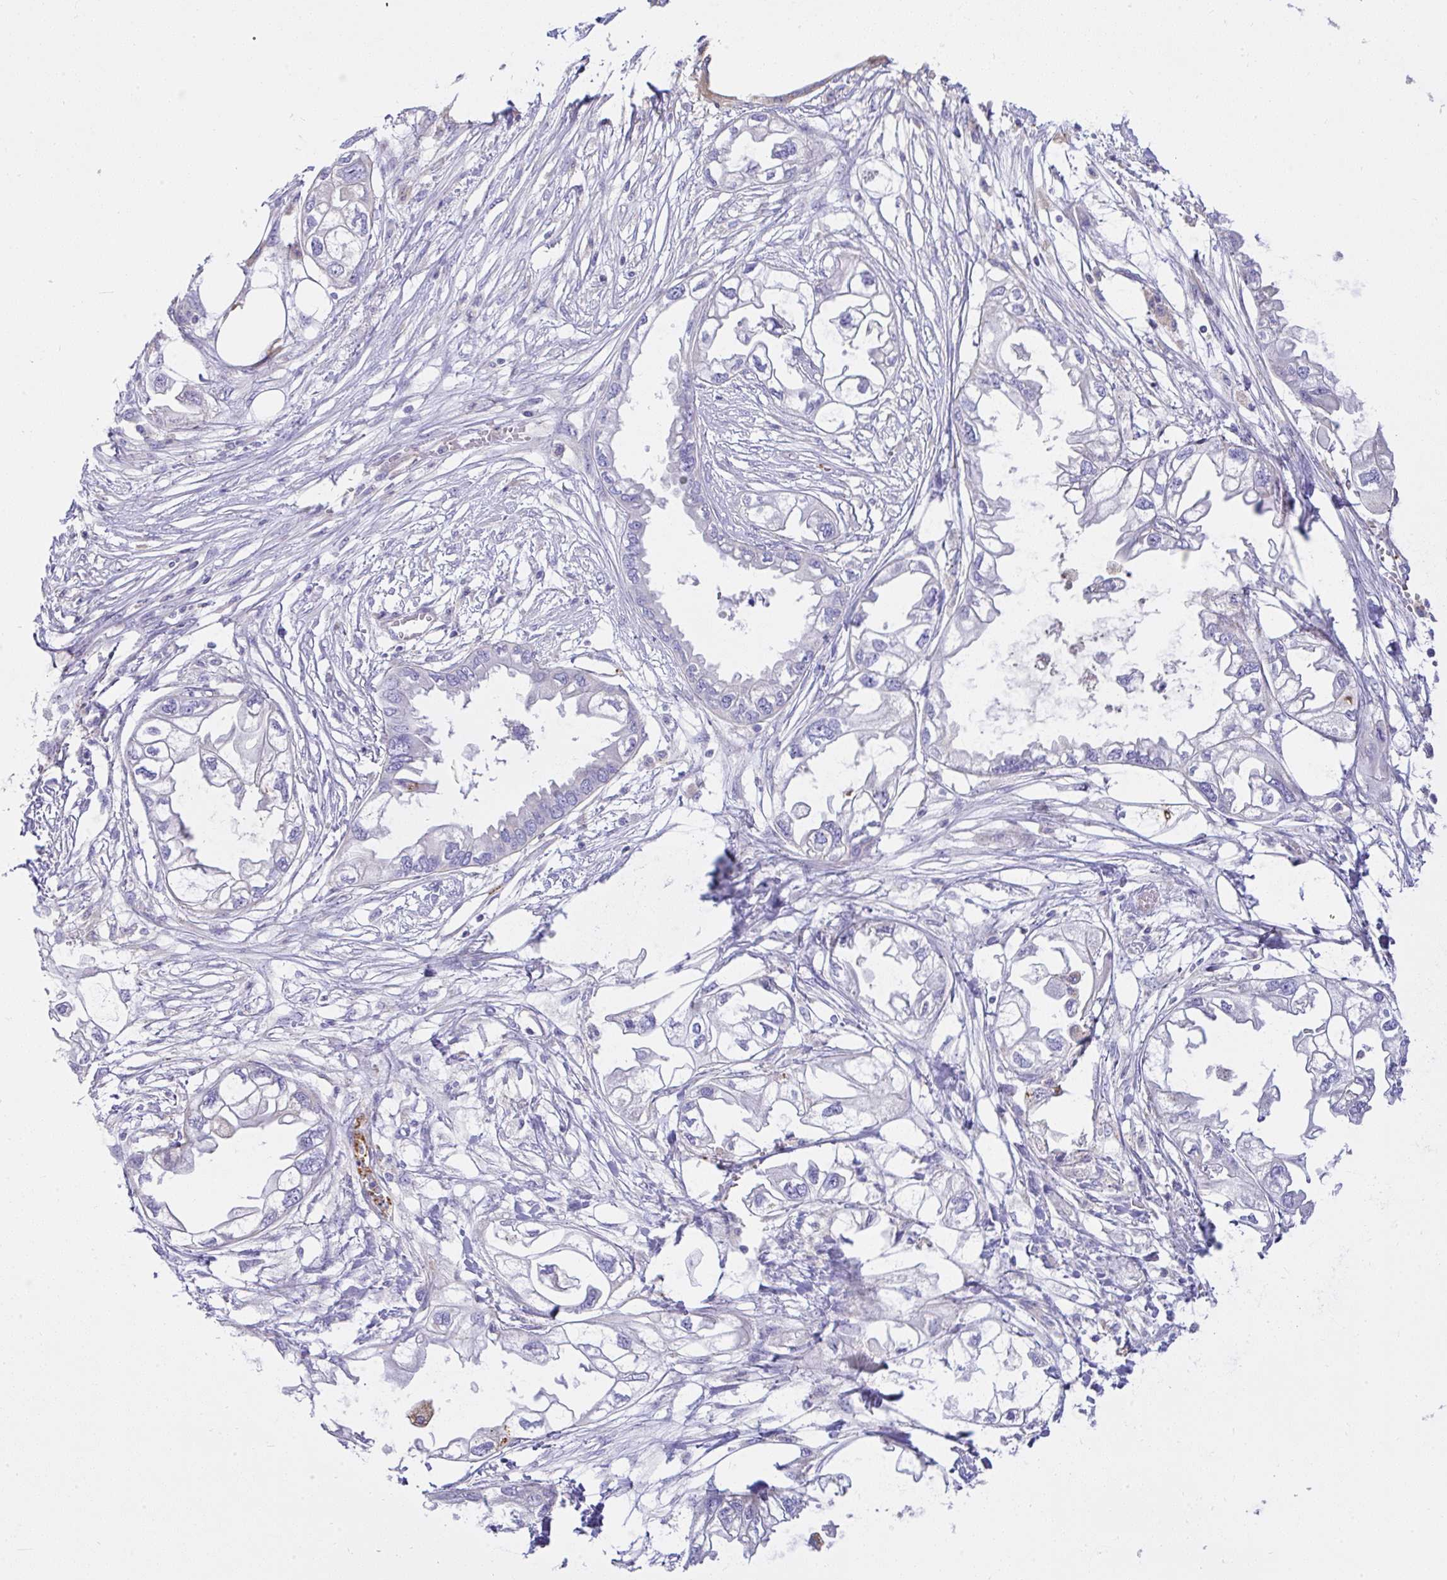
{"staining": {"intensity": "negative", "quantity": "none", "location": "none"}, "tissue": "endometrial cancer", "cell_type": "Tumor cells", "image_type": "cancer", "snomed": [{"axis": "morphology", "description": "Adenocarcinoma, NOS"}, {"axis": "morphology", "description": "Adenocarcinoma, metastatic, NOS"}, {"axis": "topography", "description": "Adipose tissue"}, {"axis": "topography", "description": "Endometrium"}], "caption": "This is an immunohistochemistry (IHC) photomicrograph of endometrial cancer. There is no staining in tumor cells.", "gene": "CCDC142", "patient": {"sex": "female", "age": 67}}